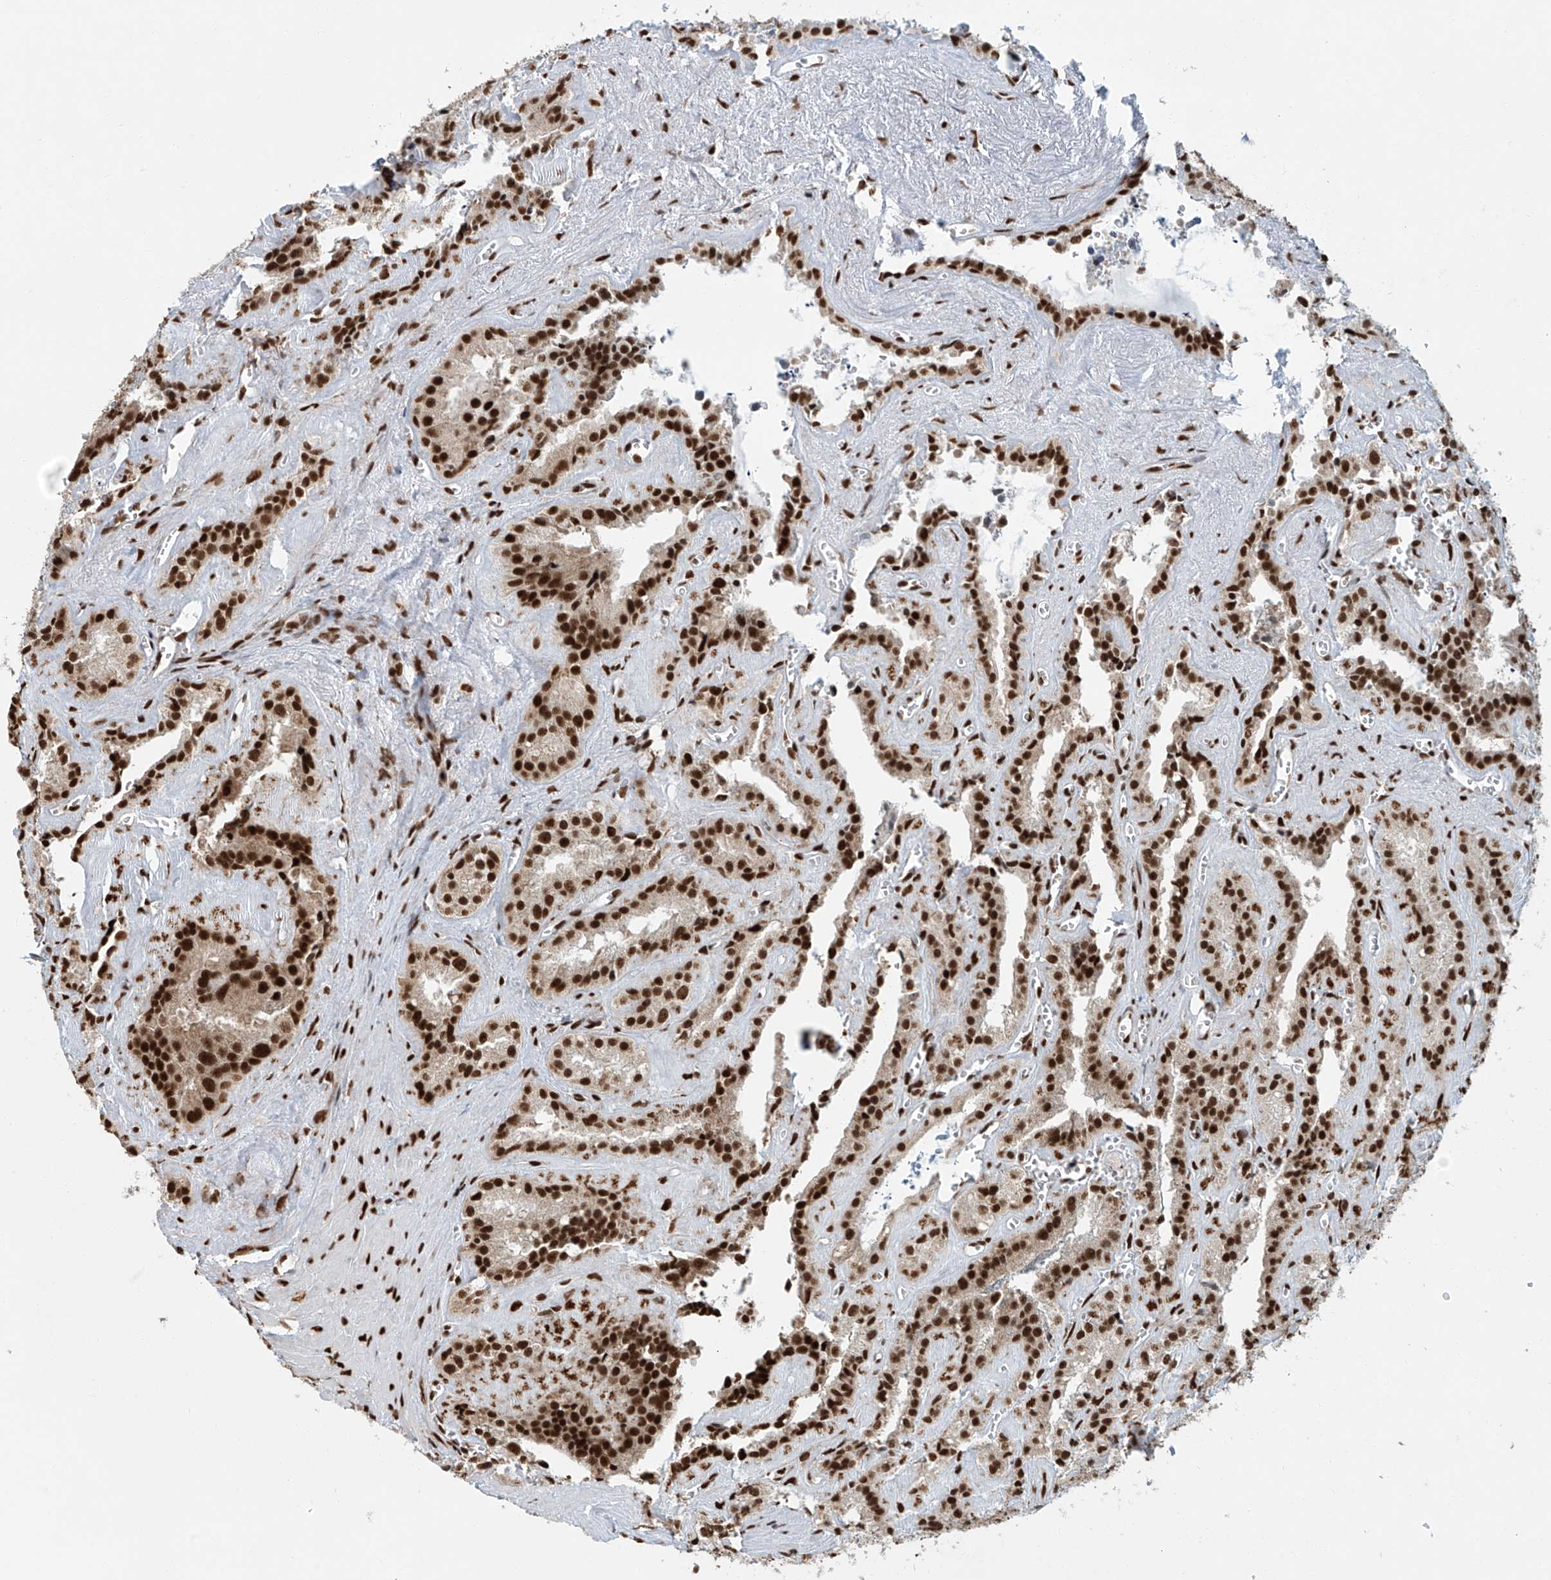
{"staining": {"intensity": "strong", "quantity": ">75%", "location": "nuclear"}, "tissue": "seminal vesicle", "cell_type": "Glandular cells", "image_type": "normal", "snomed": [{"axis": "morphology", "description": "Normal tissue, NOS"}, {"axis": "topography", "description": "Prostate"}, {"axis": "topography", "description": "Seminal veicle"}], "caption": "Benign seminal vesicle exhibits strong nuclear positivity in approximately >75% of glandular cells, visualized by immunohistochemistry.", "gene": "FAM193B", "patient": {"sex": "male", "age": 59}}